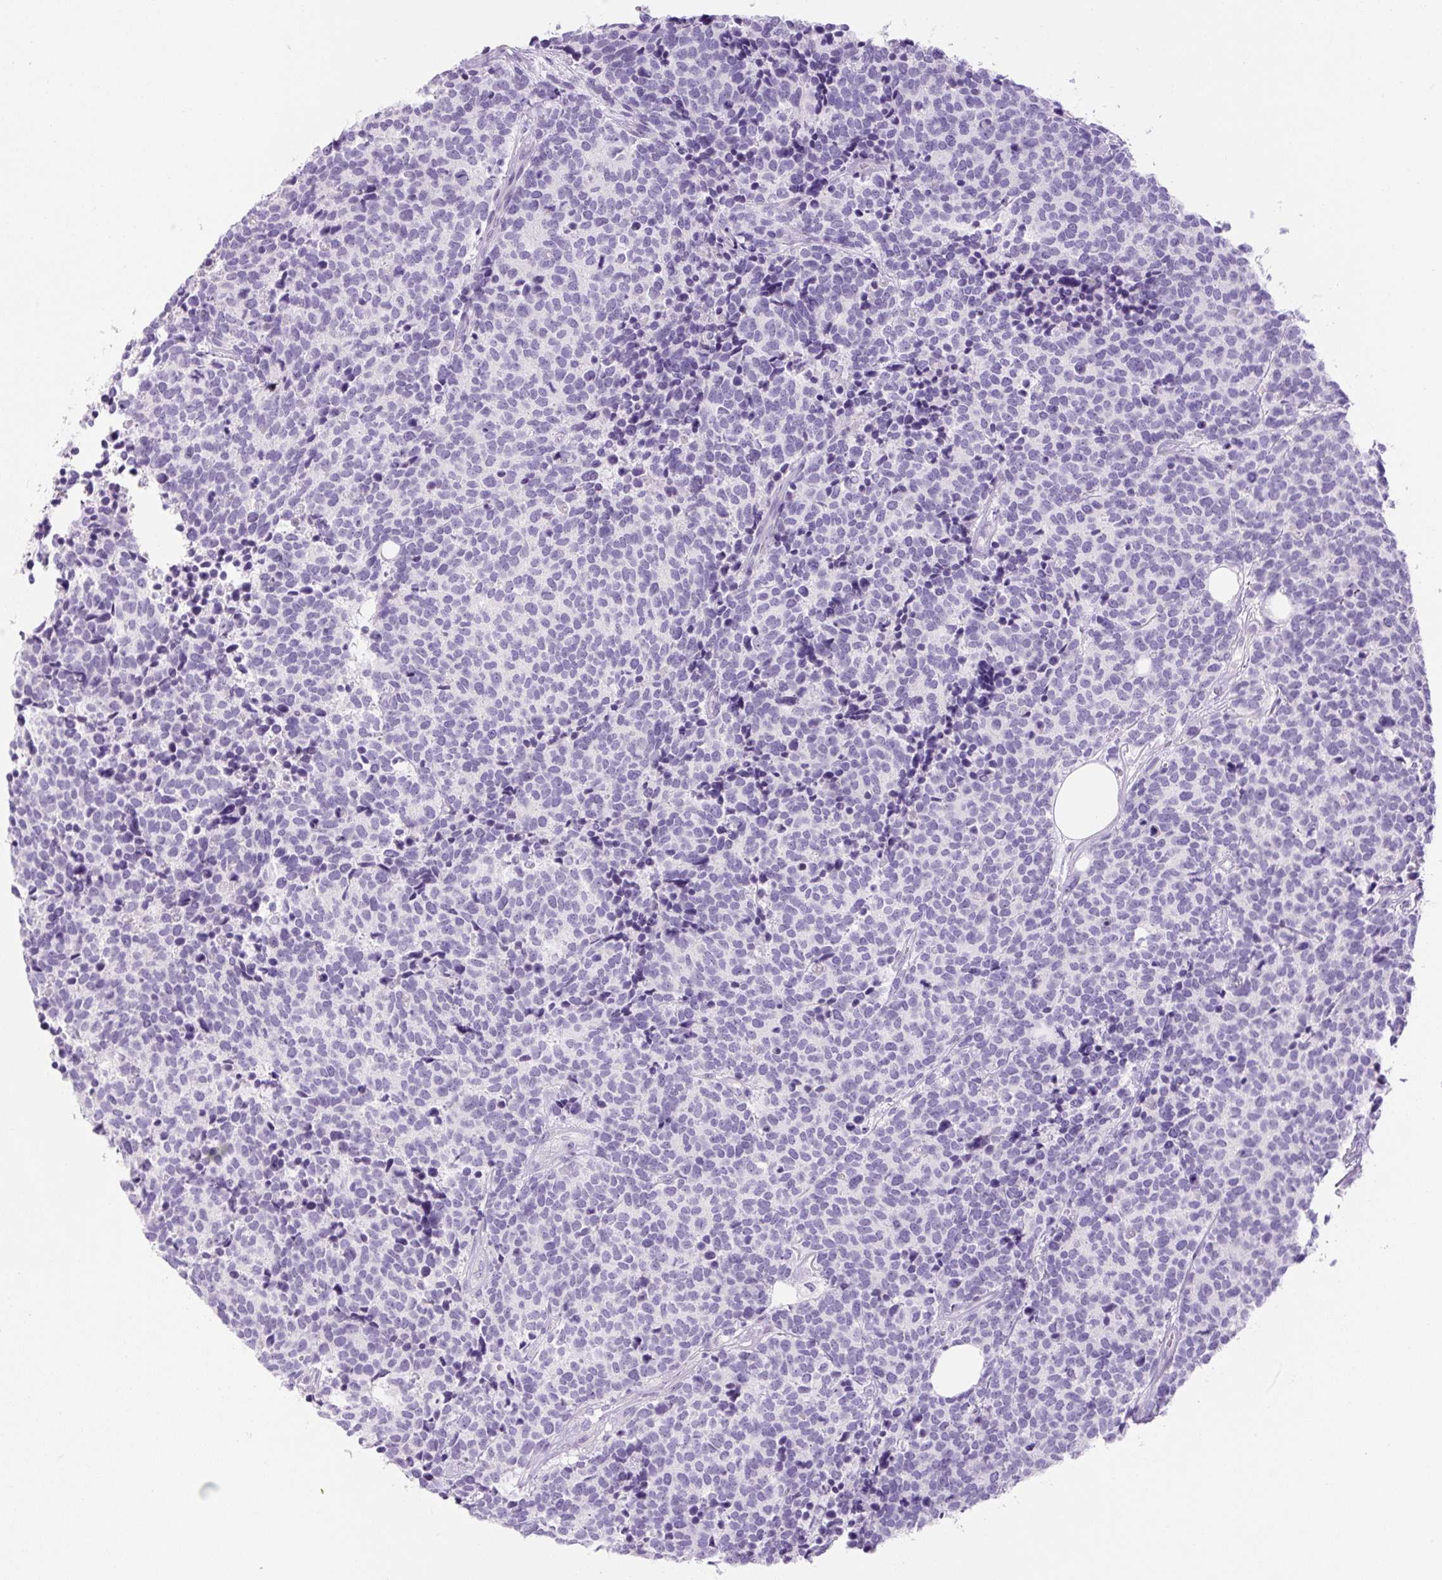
{"staining": {"intensity": "negative", "quantity": "none", "location": "none"}, "tissue": "carcinoid", "cell_type": "Tumor cells", "image_type": "cancer", "snomed": [{"axis": "morphology", "description": "Carcinoid, malignant, NOS"}, {"axis": "topography", "description": "Skin"}], "caption": "This is an immunohistochemistry (IHC) histopathology image of carcinoid. There is no expression in tumor cells.", "gene": "TMEM151B", "patient": {"sex": "female", "age": 79}}